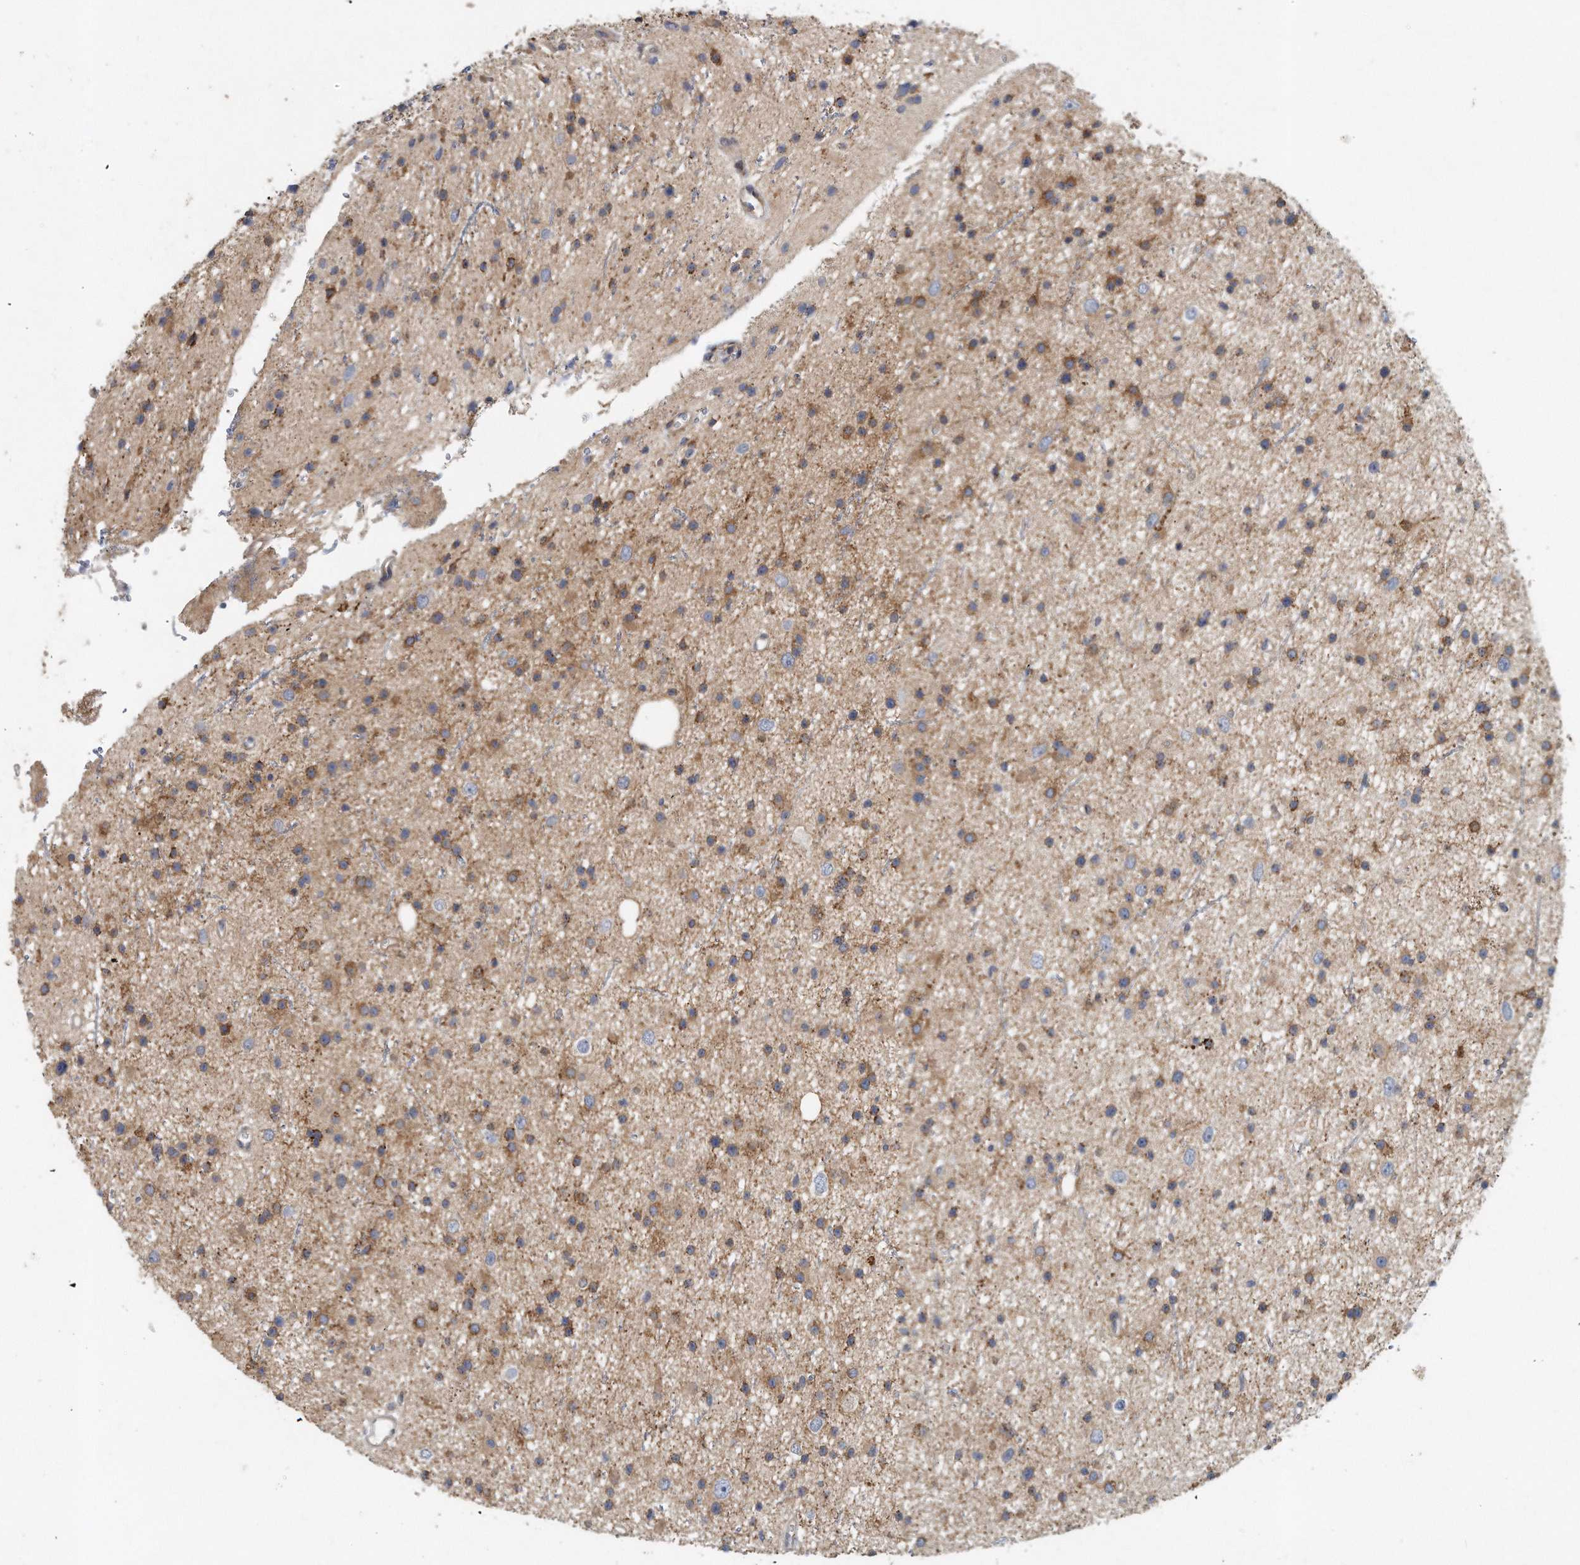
{"staining": {"intensity": "moderate", "quantity": ">75%", "location": "cytoplasmic/membranous"}, "tissue": "glioma", "cell_type": "Tumor cells", "image_type": "cancer", "snomed": [{"axis": "morphology", "description": "Glioma, malignant, Low grade"}, {"axis": "topography", "description": "Cerebral cortex"}], "caption": "Immunohistochemistry micrograph of malignant glioma (low-grade) stained for a protein (brown), which demonstrates medium levels of moderate cytoplasmic/membranous positivity in approximately >75% of tumor cells.", "gene": "PCDH8", "patient": {"sex": "female", "age": 39}}